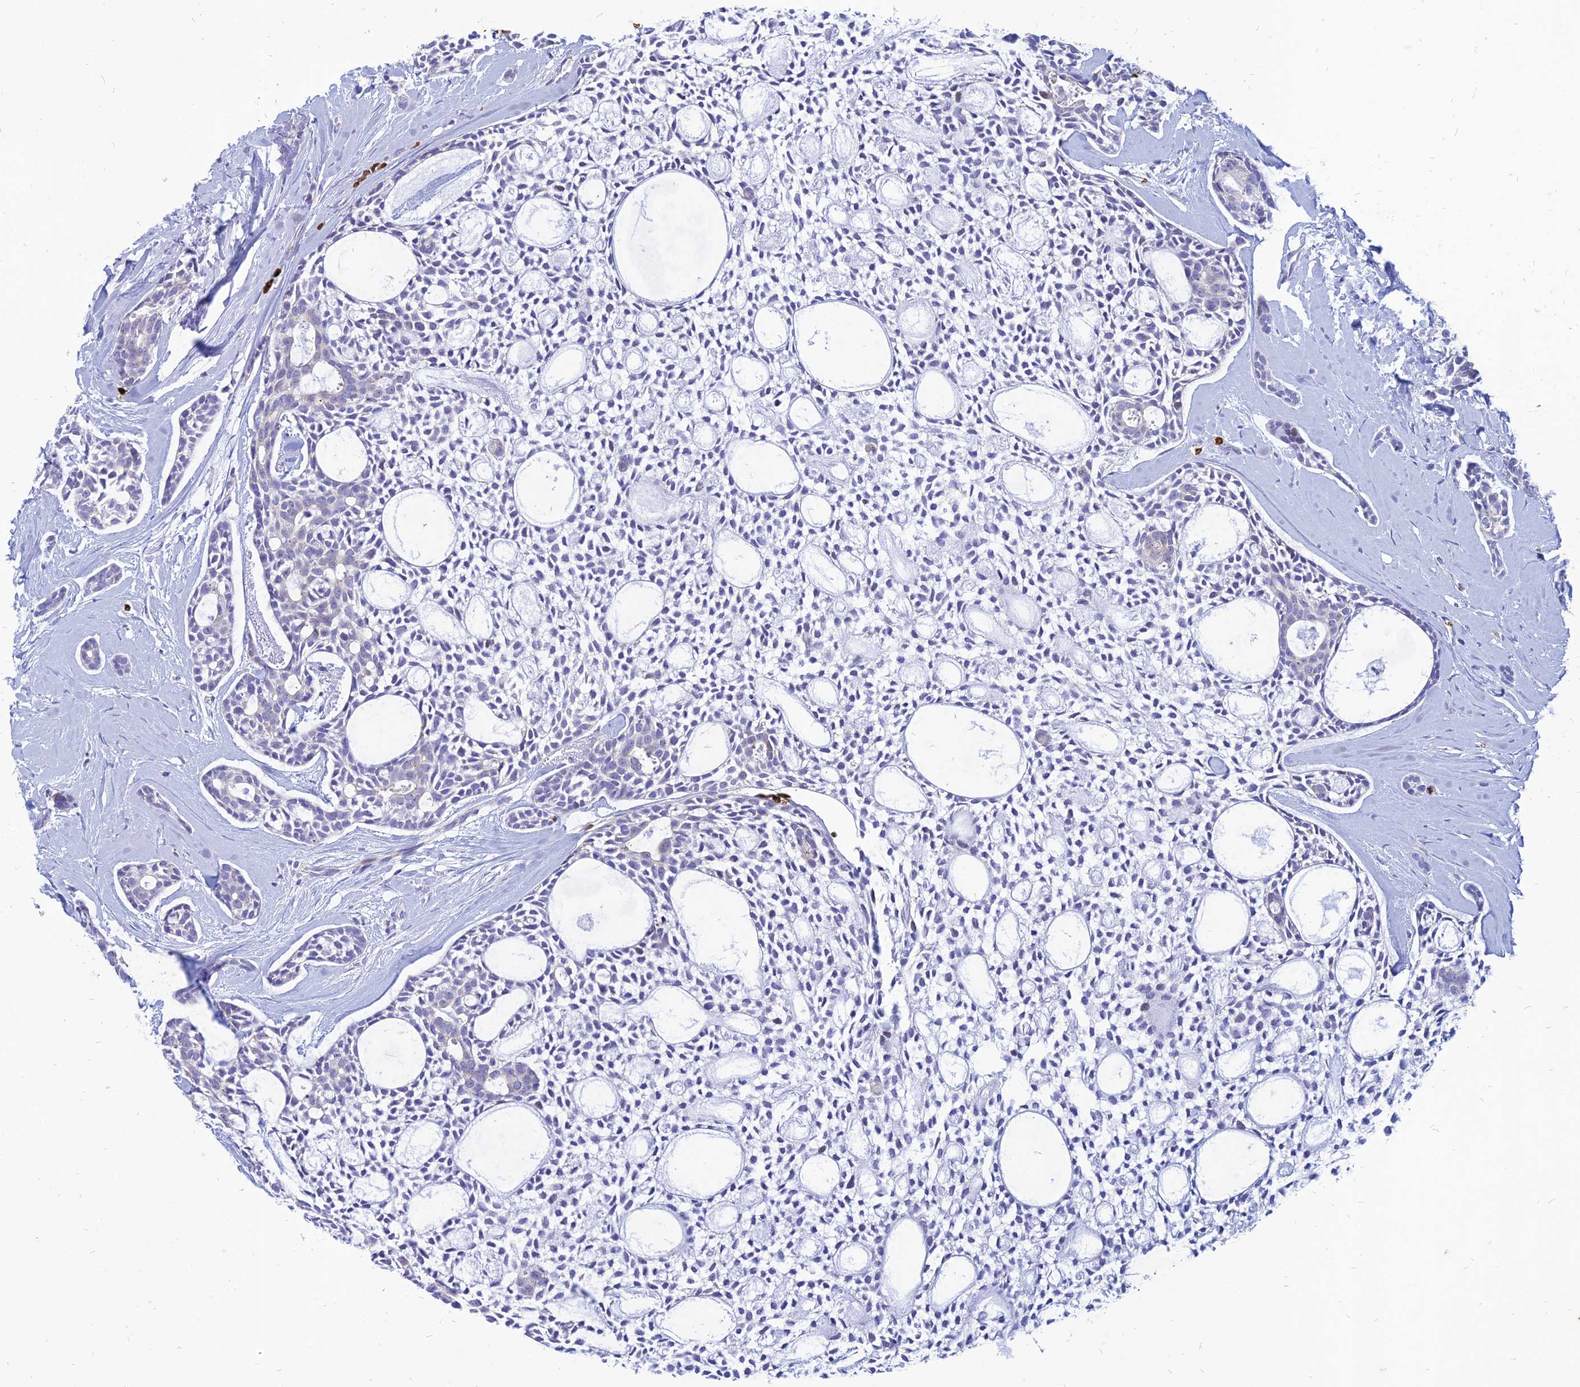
{"staining": {"intensity": "negative", "quantity": "none", "location": "none"}, "tissue": "head and neck cancer", "cell_type": "Tumor cells", "image_type": "cancer", "snomed": [{"axis": "morphology", "description": "Adenocarcinoma, NOS"}, {"axis": "topography", "description": "Subcutis"}, {"axis": "topography", "description": "Head-Neck"}], "caption": "An immunohistochemistry histopathology image of adenocarcinoma (head and neck) is shown. There is no staining in tumor cells of adenocarcinoma (head and neck). (Stains: DAB immunohistochemistry with hematoxylin counter stain, Microscopy: brightfield microscopy at high magnification).", "gene": "HHAT", "patient": {"sex": "female", "age": 73}}